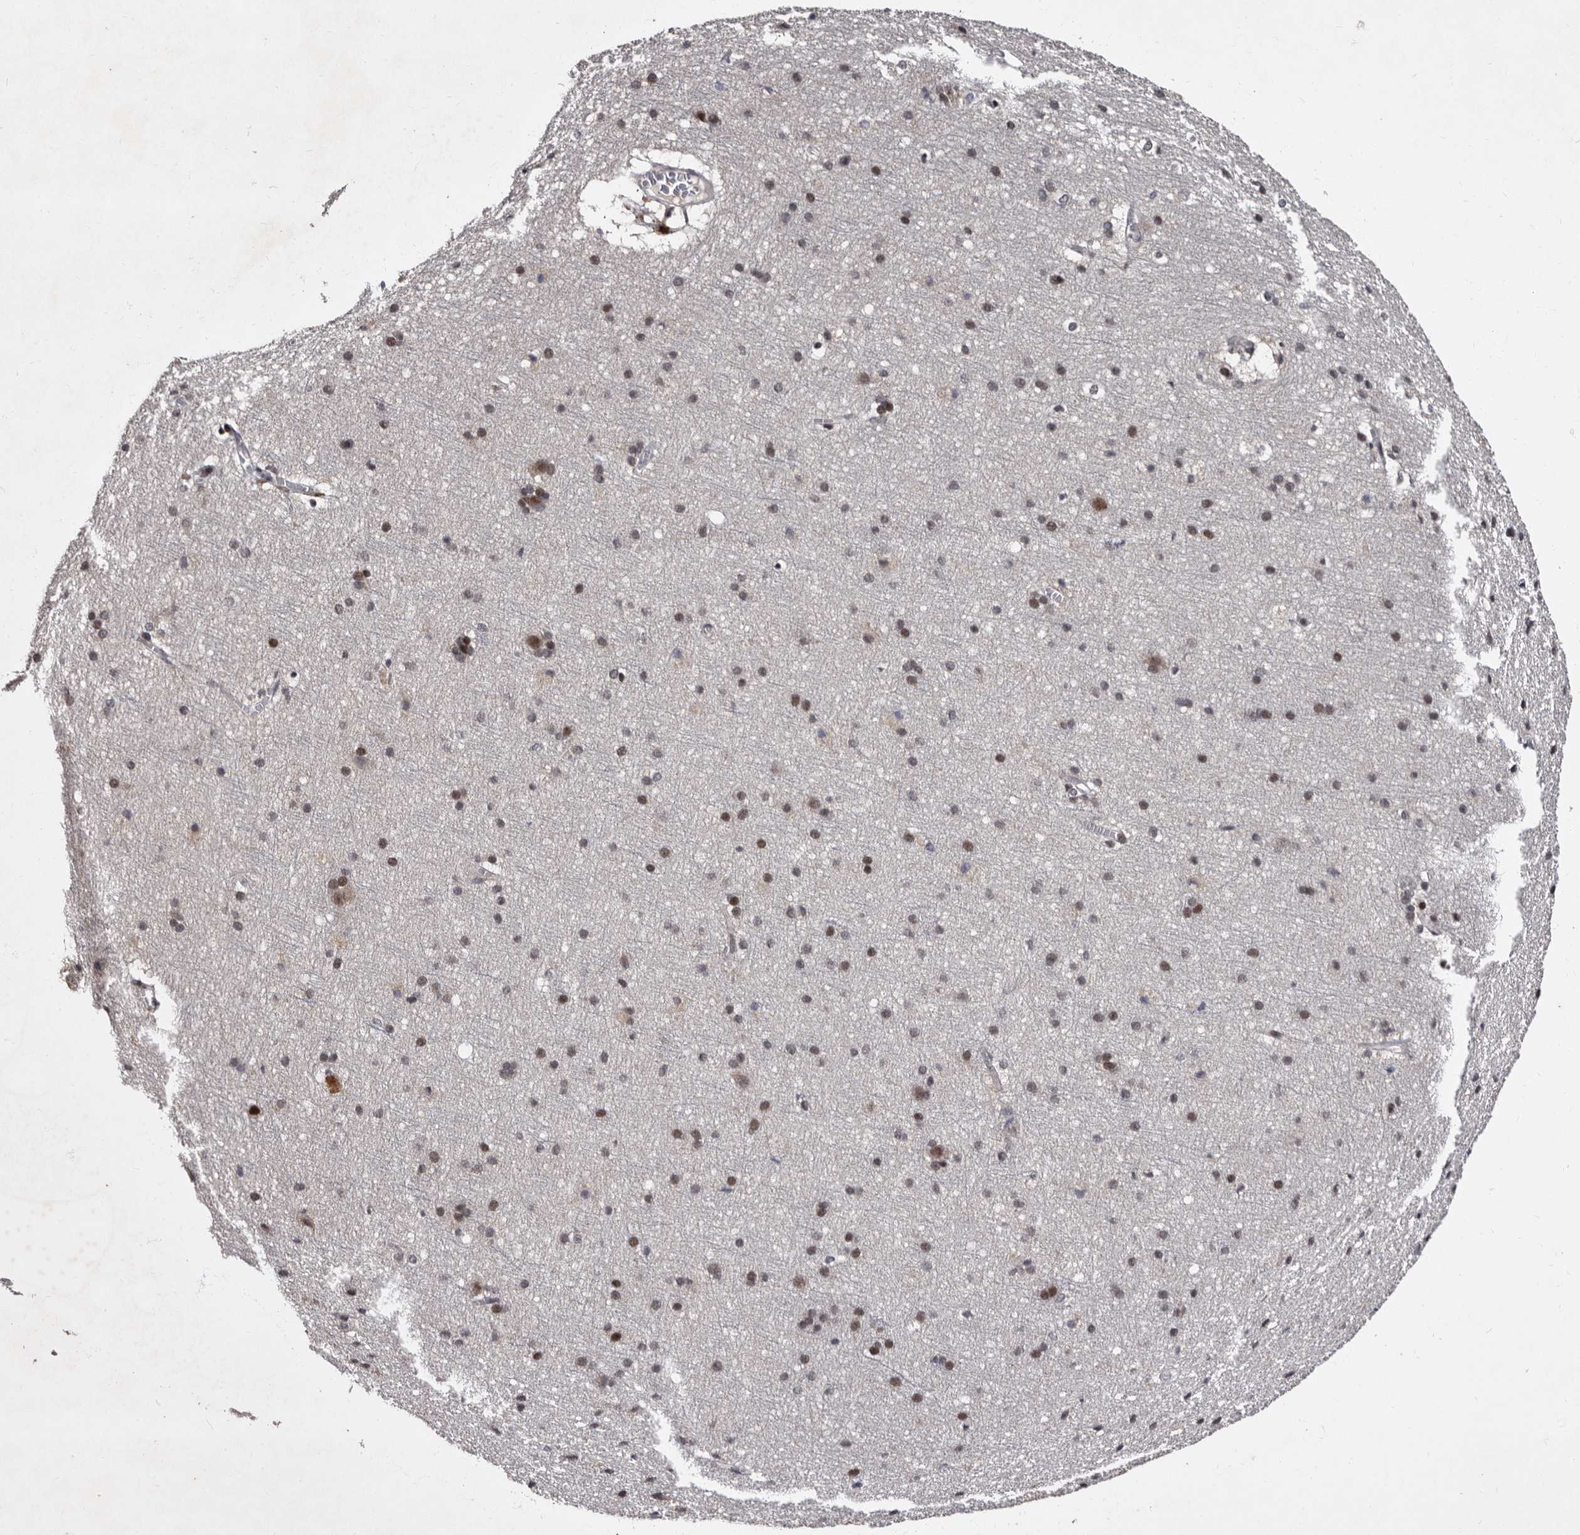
{"staining": {"intensity": "moderate", "quantity": ">75%", "location": "nuclear"}, "tissue": "cerebral cortex", "cell_type": "Endothelial cells", "image_type": "normal", "snomed": [{"axis": "morphology", "description": "Normal tissue, NOS"}, {"axis": "topography", "description": "Cerebral cortex"}], "caption": "This micrograph demonstrates immunohistochemistry (IHC) staining of normal human cerebral cortex, with medium moderate nuclear expression in about >75% of endothelial cells.", "gene": "TNKS", "patient": {"sex": "male", "age": 54}}